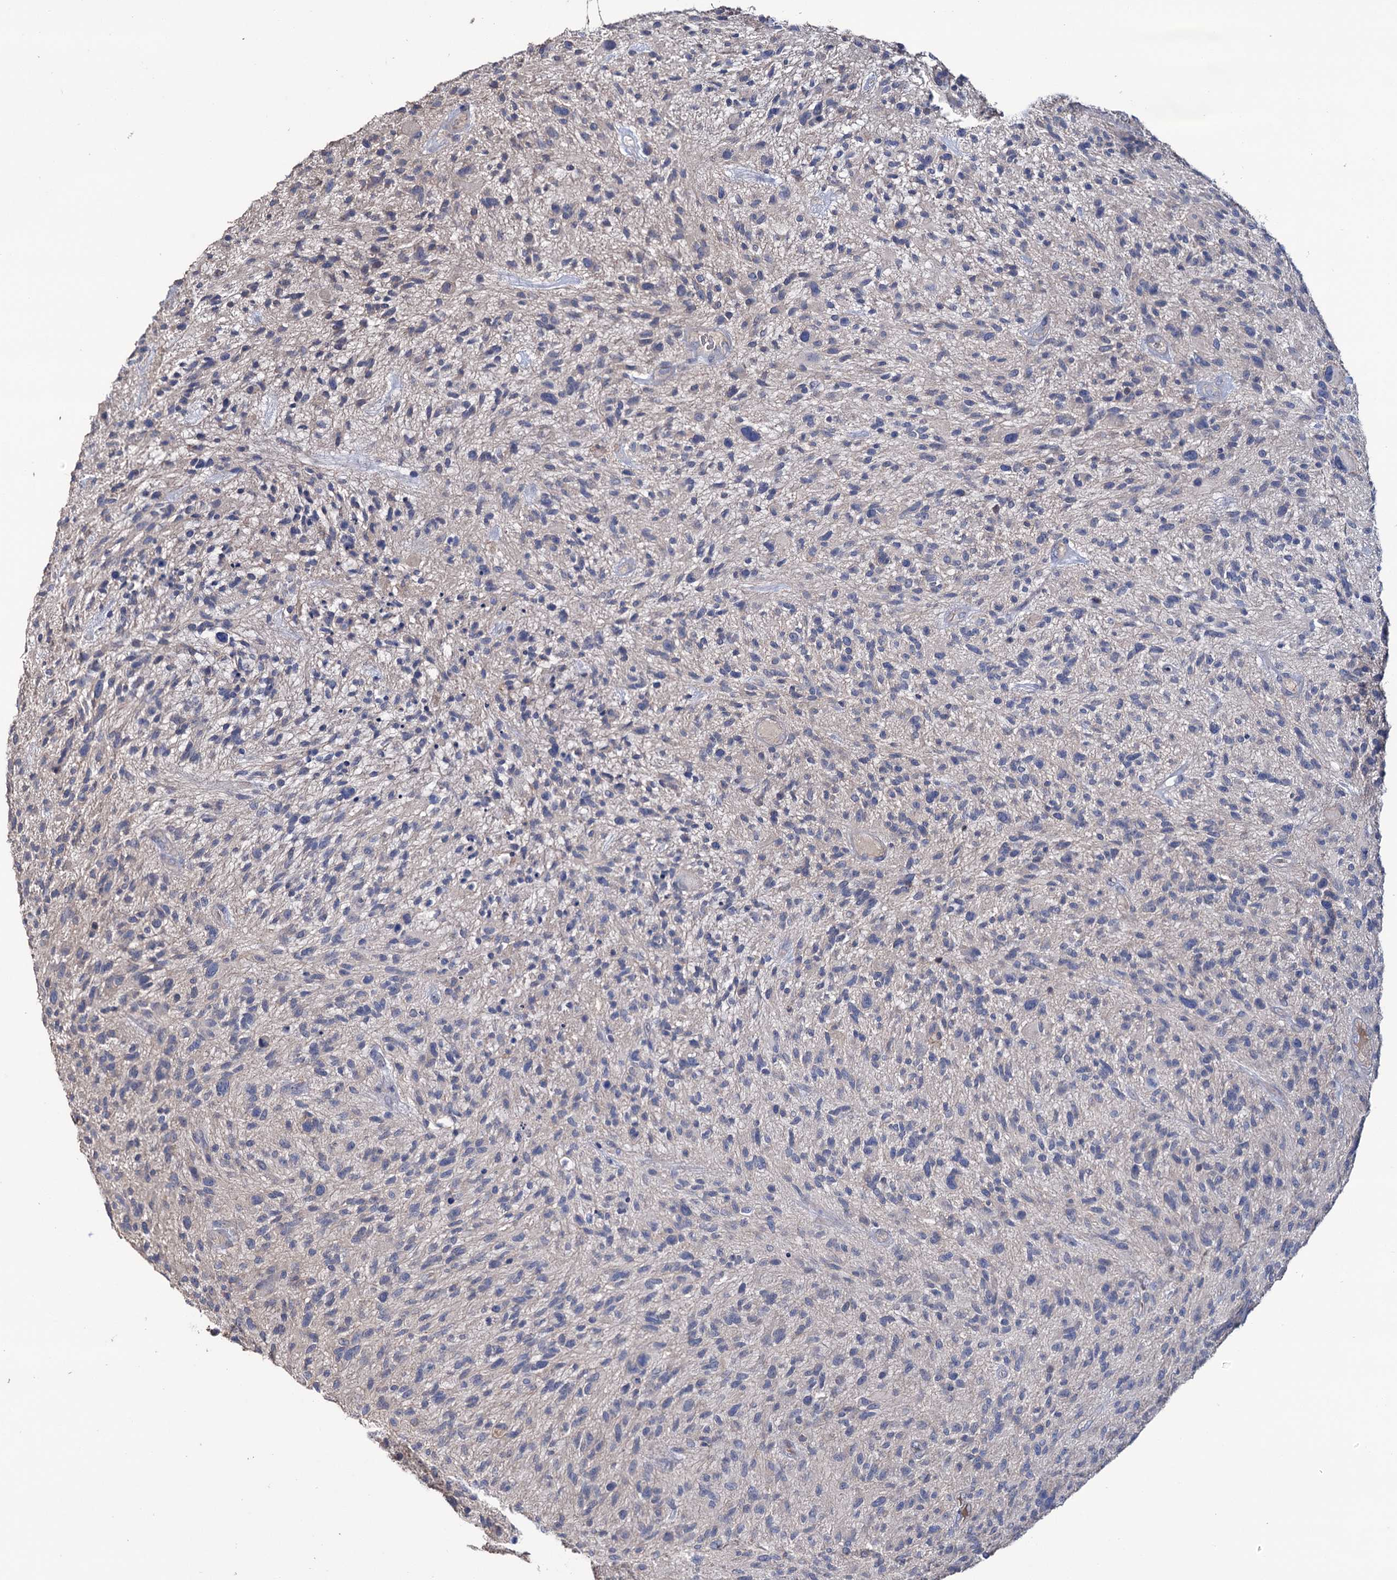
{"staining": {"intensity": "negative", "quantity": "none", "location": "none"}, "tissue": "glioma", "cell_type": "Tumor cells", "image_type": "cancer", "snomed": [{"axis": "morphology", "description": "Glioma, malignant, High grade"}, {"axis": "topography", "description": "Brain"}], "caption": "IHC of glioma demonstrates no staining in tumor cells.", "gene": "EPB41L5", "patient": {"sex": "male", "age": 47}}